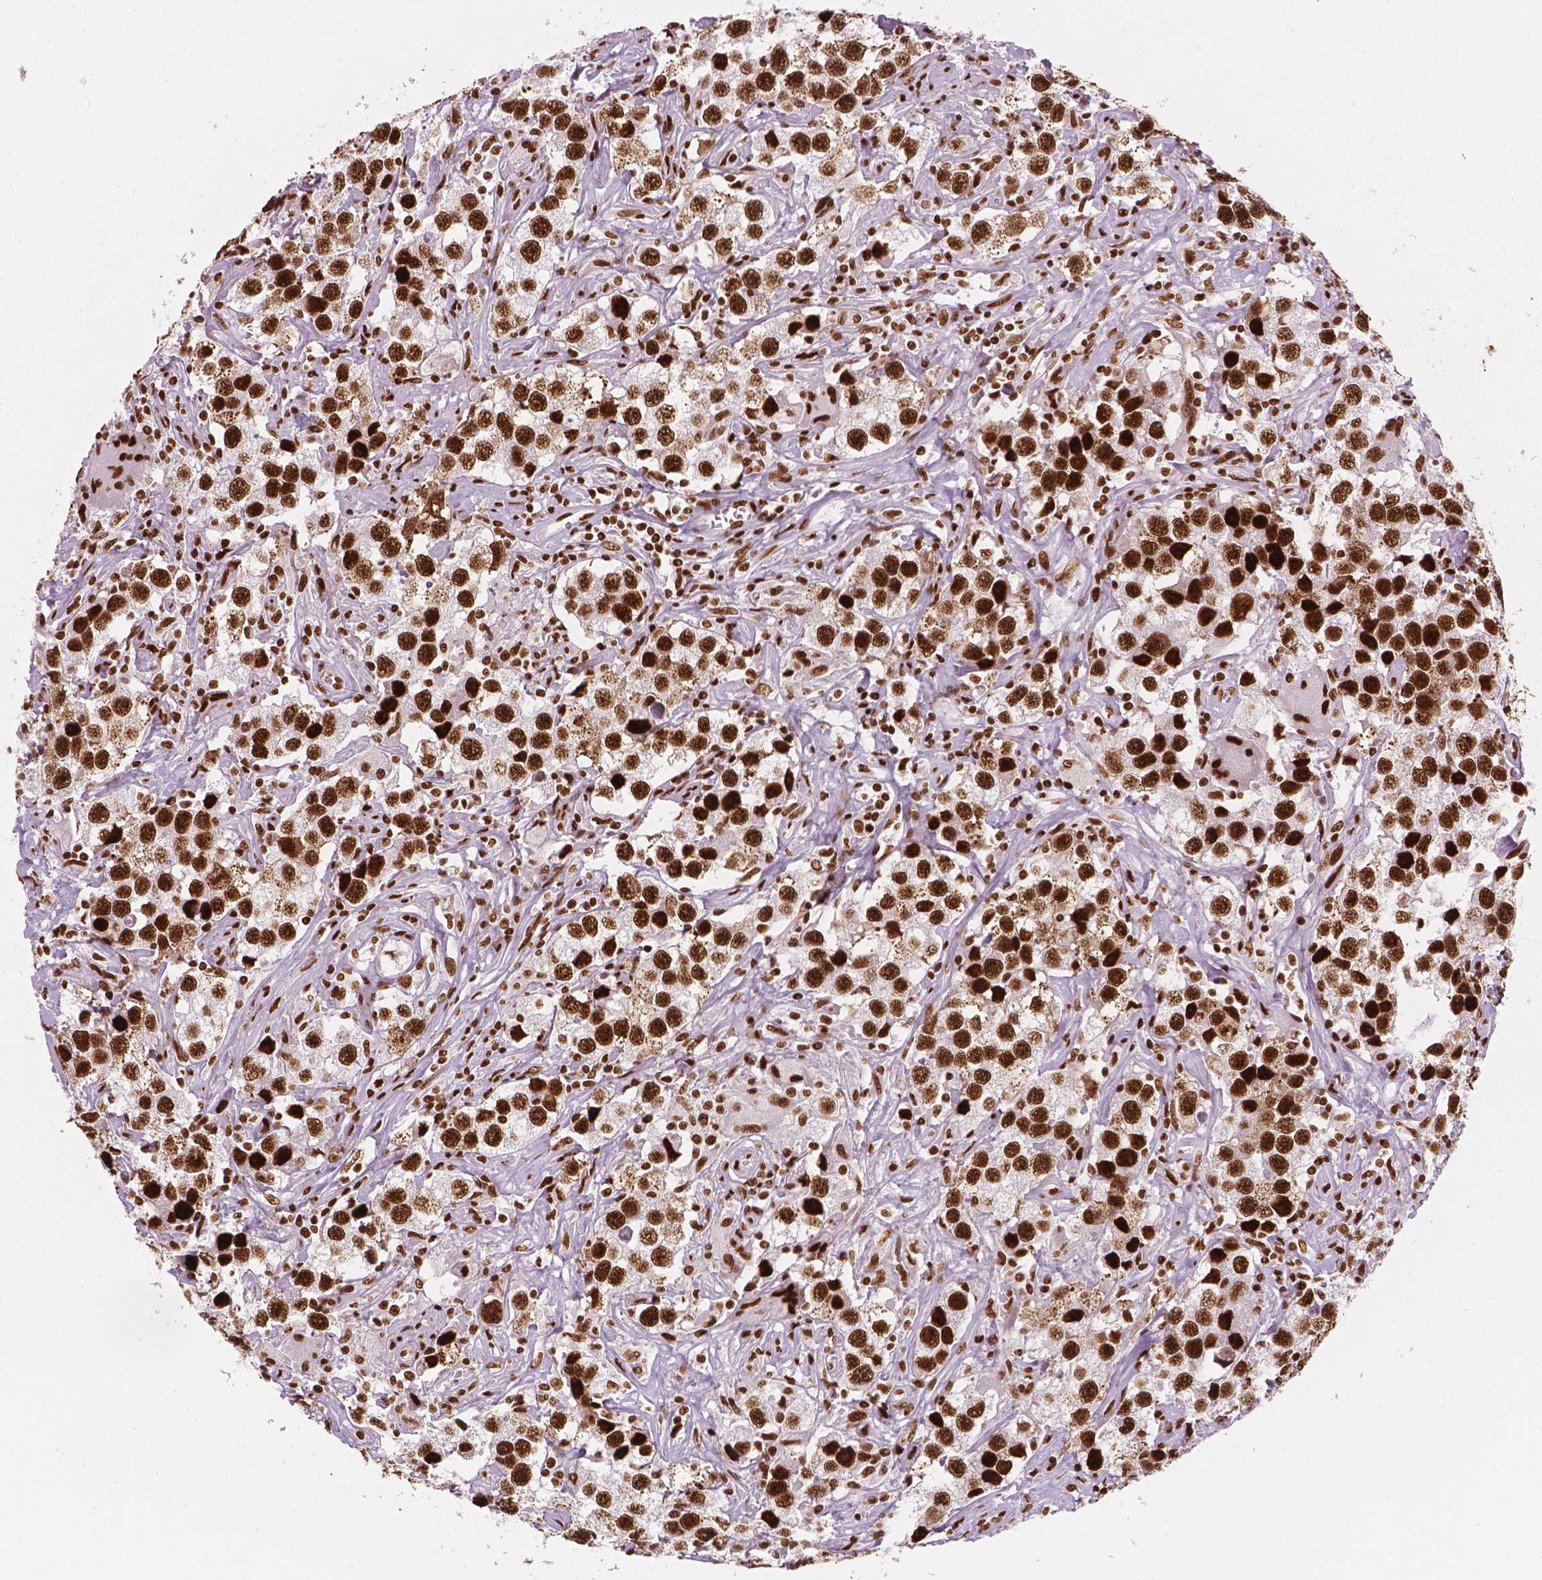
{"staining": {"intensity": "strong", "quantity": ">75%", "location": "nuclear"}, "tissue": "testis cancer", "cell_type": "Tumor cells", "image_type": "cancer", "snomed": [{"axis": "morphology", "description": "Seminoma, NOS"}, {"axis": "topography", "description": "Testis"}], "caption": "An immunohistochemistry (IHC) photomicrograph of tumor tissue is shown. Protein staining in brown highlights strong nuclear positivity in seminoma (testis) within tumor cells. (Stains: DAB in brown, nuclei in blue, Microscopy: brightfield microscopy at high magnification).", "gene": "BRD4", "patient": {"sex": "male", "age": 49}}